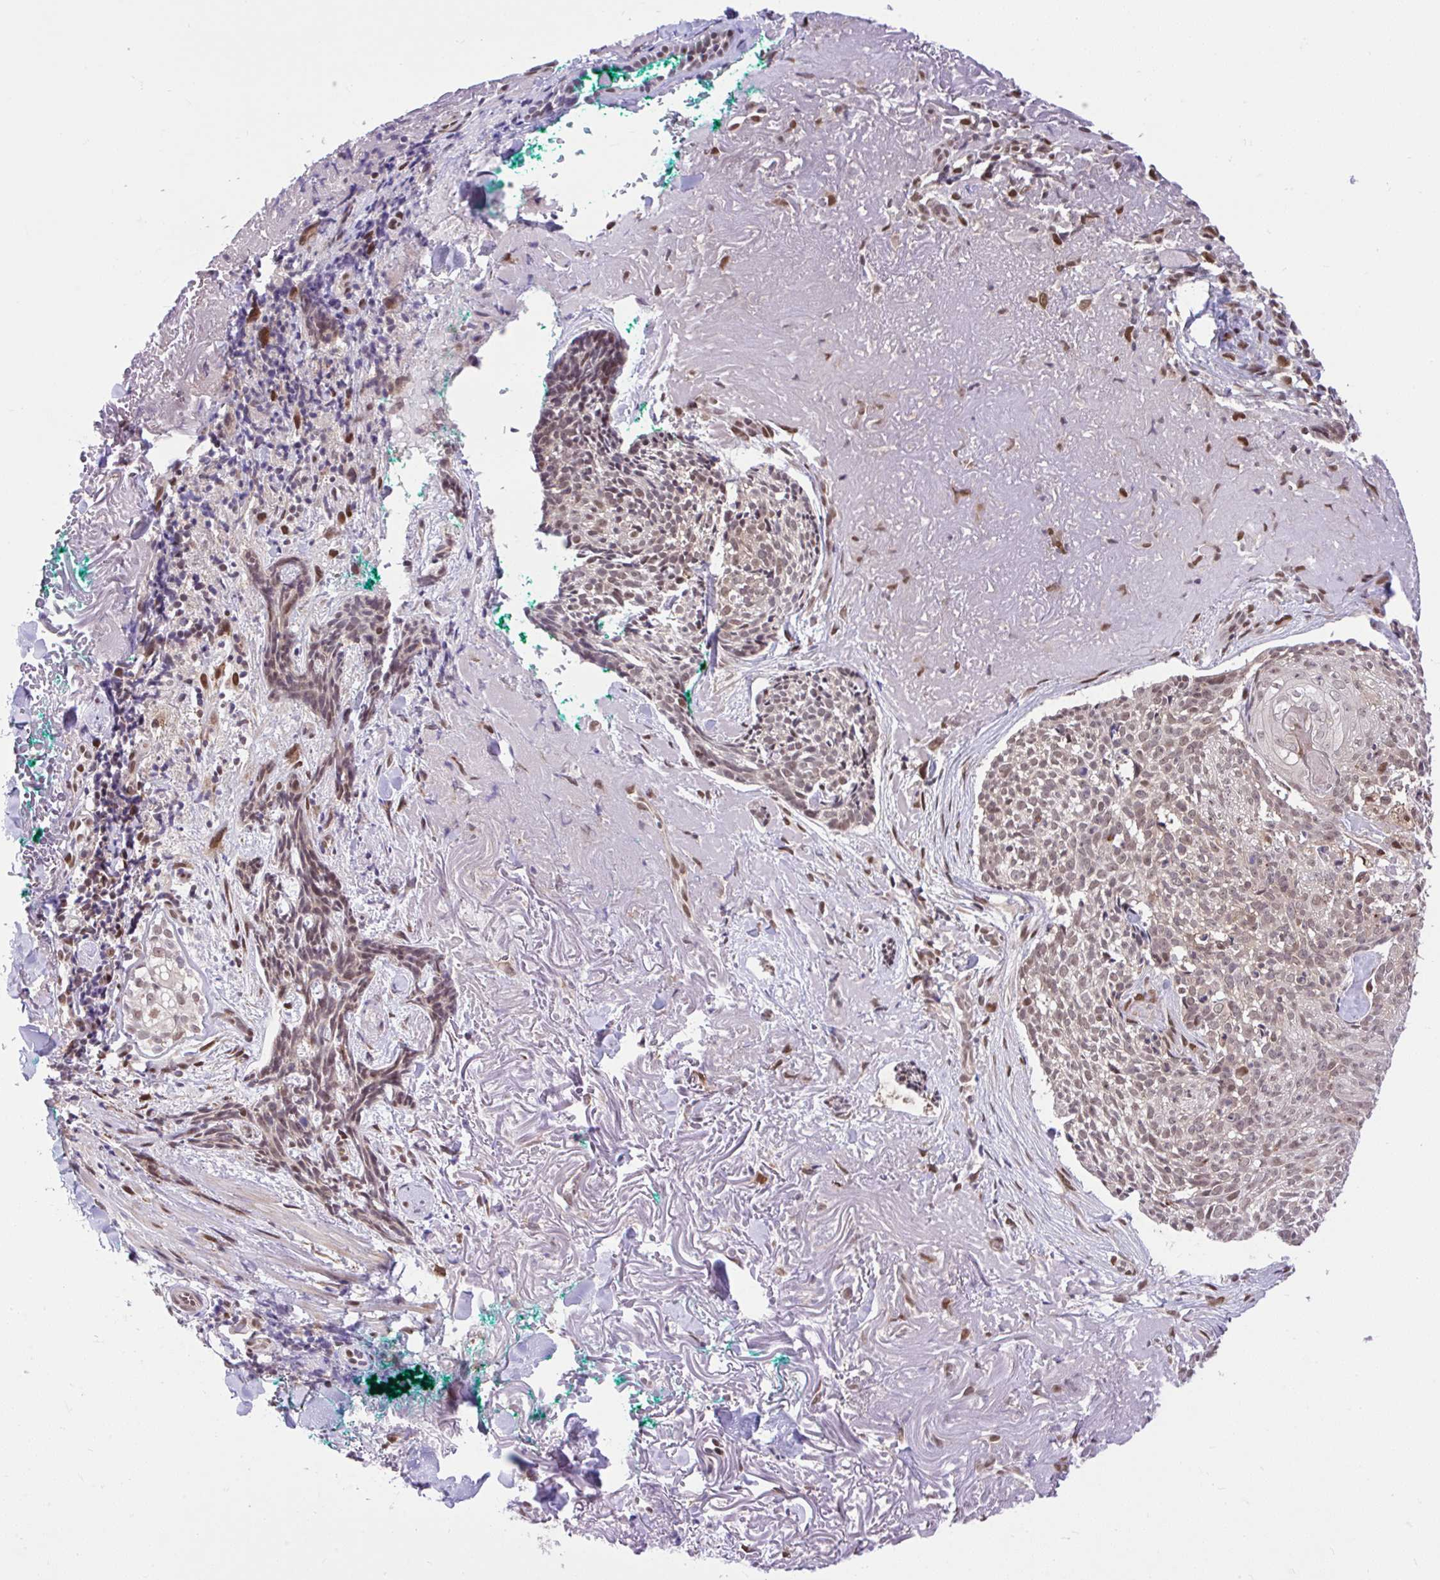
{"staining": {"intensity": "weak", "quantity": ">75%", "location": "nuclear"}, "tissue": "skin cancer", "cell_type": "Tumor cells", "image_type": "cancer", "snomed": [{"axis": "morphology", "description": "Basal cell carcinoma"}, {"axis": "topography", "description": "Skin"}, {"axis": "topography", "description": "Skin of face"}], "caption": "The micrograph reveals immunohistochemical staining of basal cell carcinoma (skin). There is weak nuclear staining is seen in about >75% of tumor cells.", "gene": "GLIS3", "patient": {"sex": "female", "age": 95}}